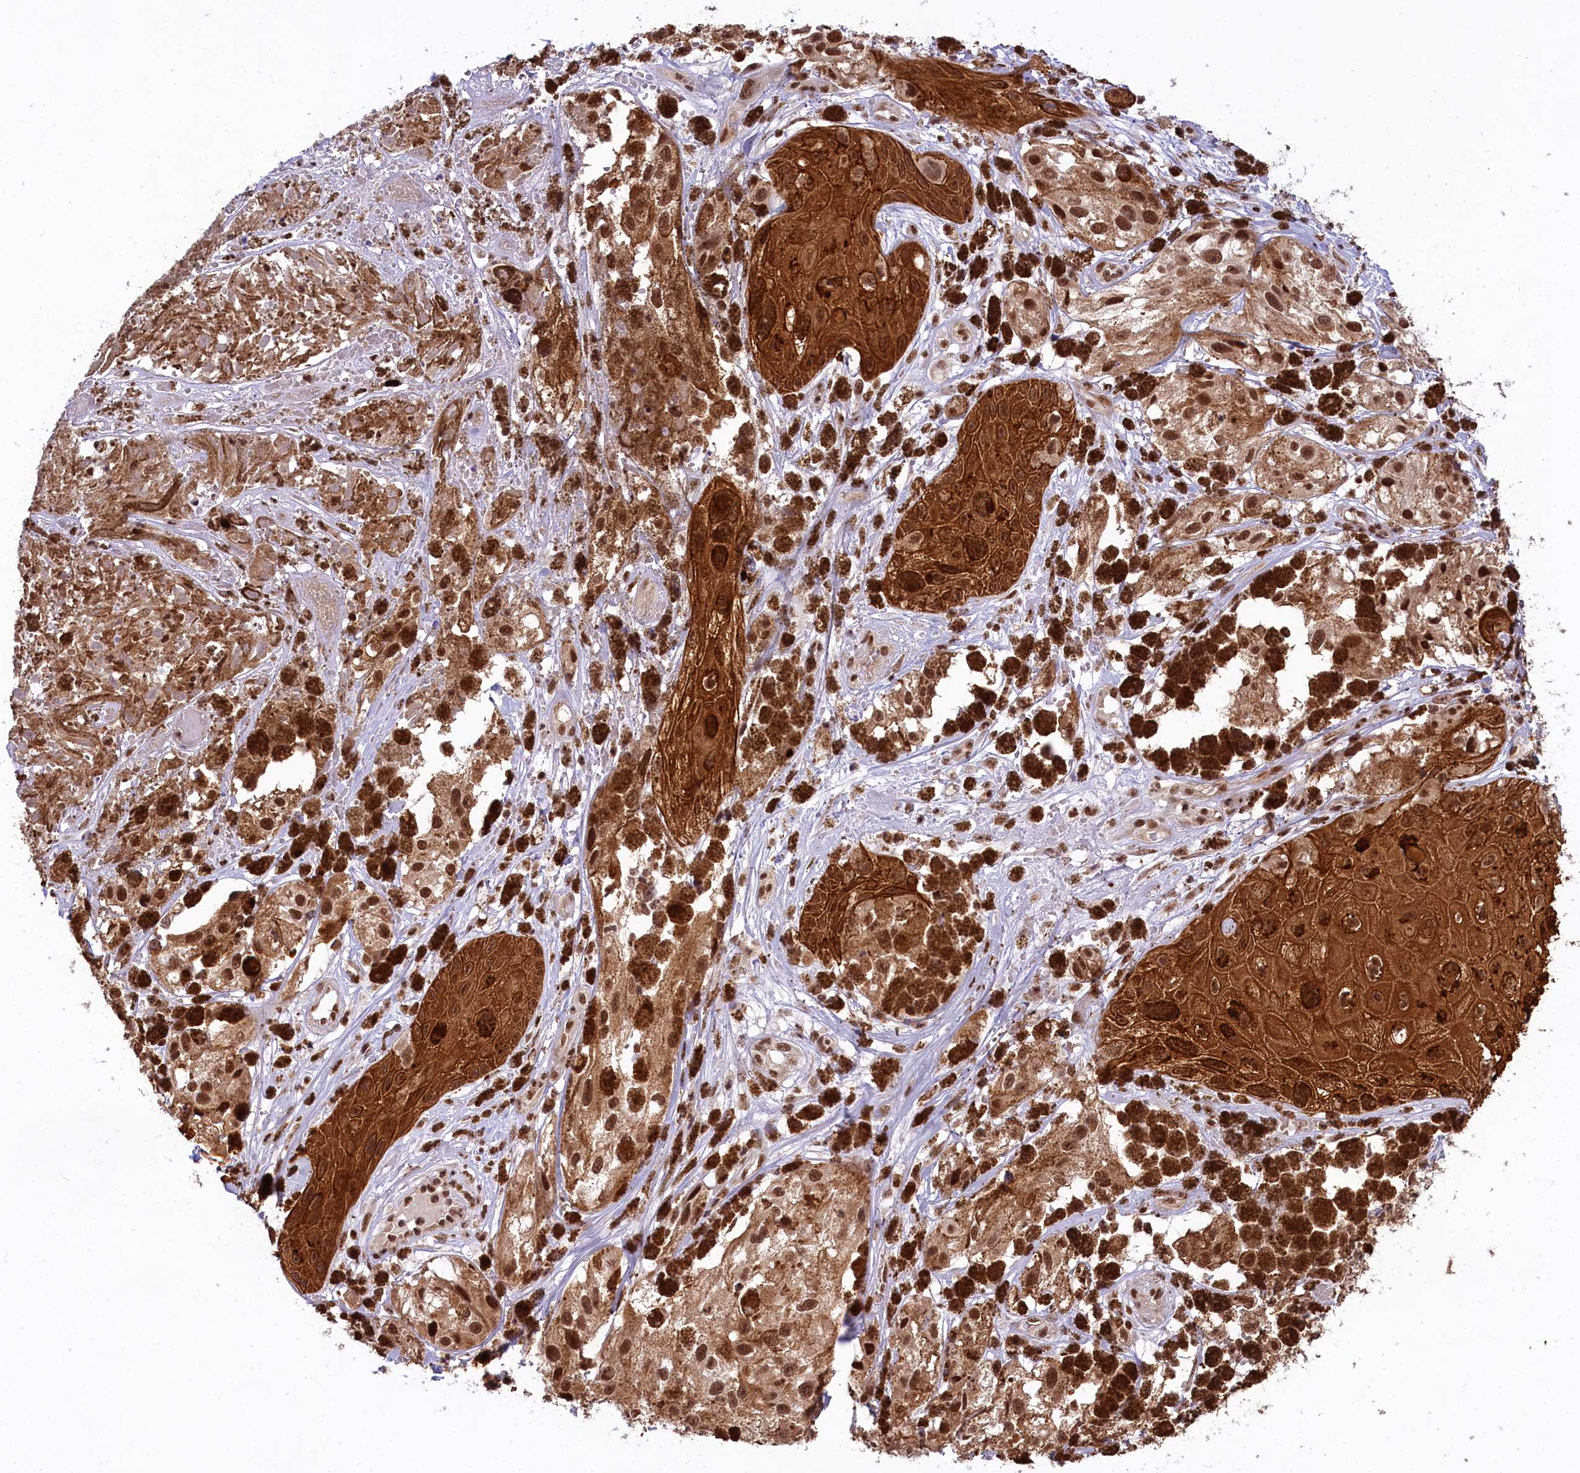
{"staining": {"intensity": "strong", "quantity": ">75%", "location": "cytoplasmic/membranous,nuclear"}, "tissue": "melanoma", "cell_type": "Tumor cells", "image_type": "cancer", "snomed": [{"axis": "morphology", "description": "Malignant melanoma, NOS"}, {"axis": "topography", "description": "Skin"}], "caption": "Immunohistochemistry (DAB (3,3'-diaminobenzidine)) staining of human melanoma displays strong cytoplasmic/membranous and nuclear protein expression in approximately >75% of tumor cells.", "gene": "CARD8", "patient": {"sex": "male", "age": 88}}